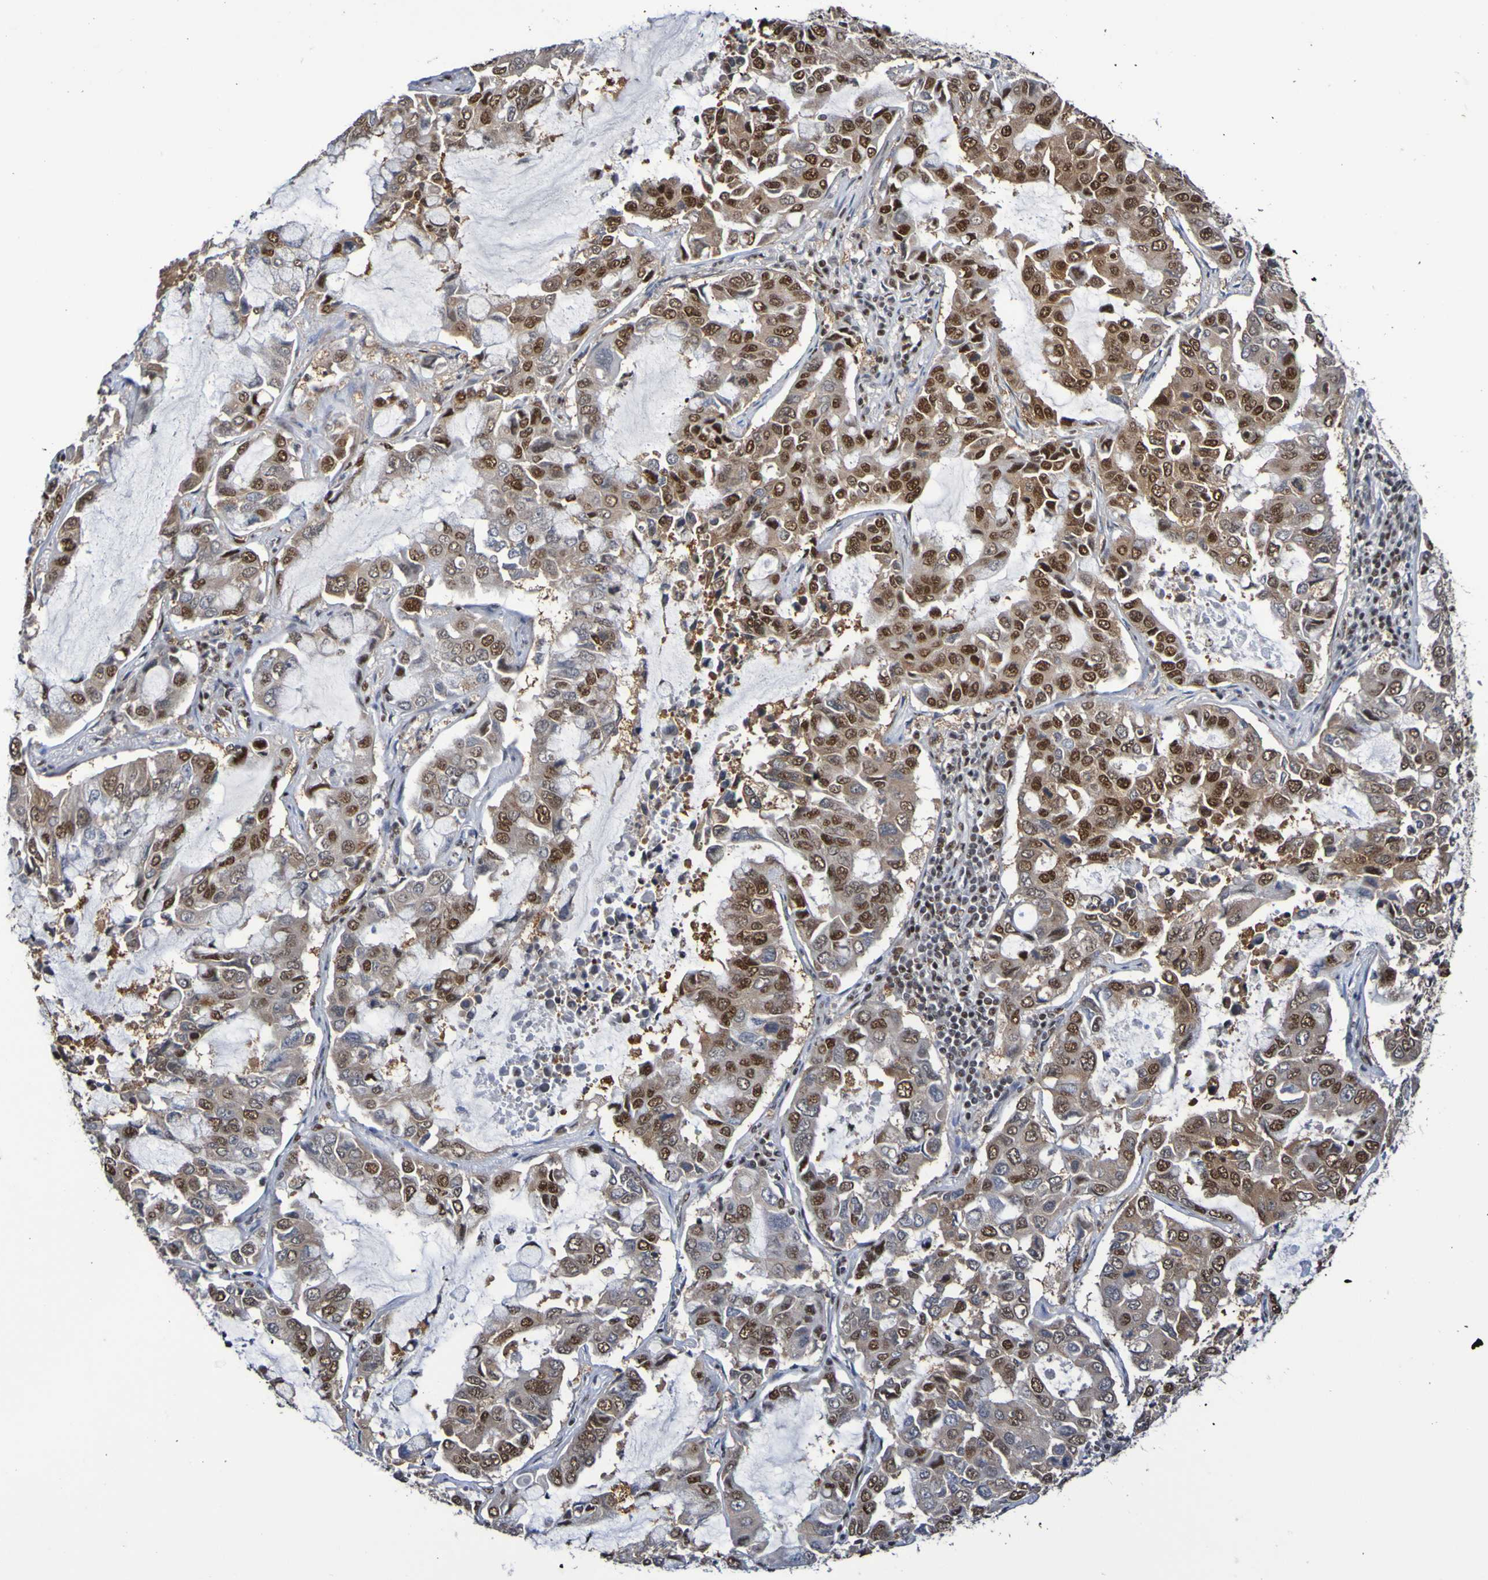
{"staining": {"intensity": "strong", "quantity": ">75%", "location": "cytoplasmic/membranous,nuclear"}, "tissue": "lung cancer", "cell_type": "Tumor cells", "image_type": "cancer", "snomed": [{"axis": "morphology", "description": "Adenocarcinoma, NOS"}, {"axis": "topography", "description": "Lung"}], "caption": "Immunohistochemical staining of human lung cancer demonstrates strong cytoplasmic/membranous and nuclear protein positivity in approximately >75% of tumor cells. (IHC, brightfield microscopy, high magnification).", "gene": "CDC5L", "patient": {"sex": "male", "age": 64}}